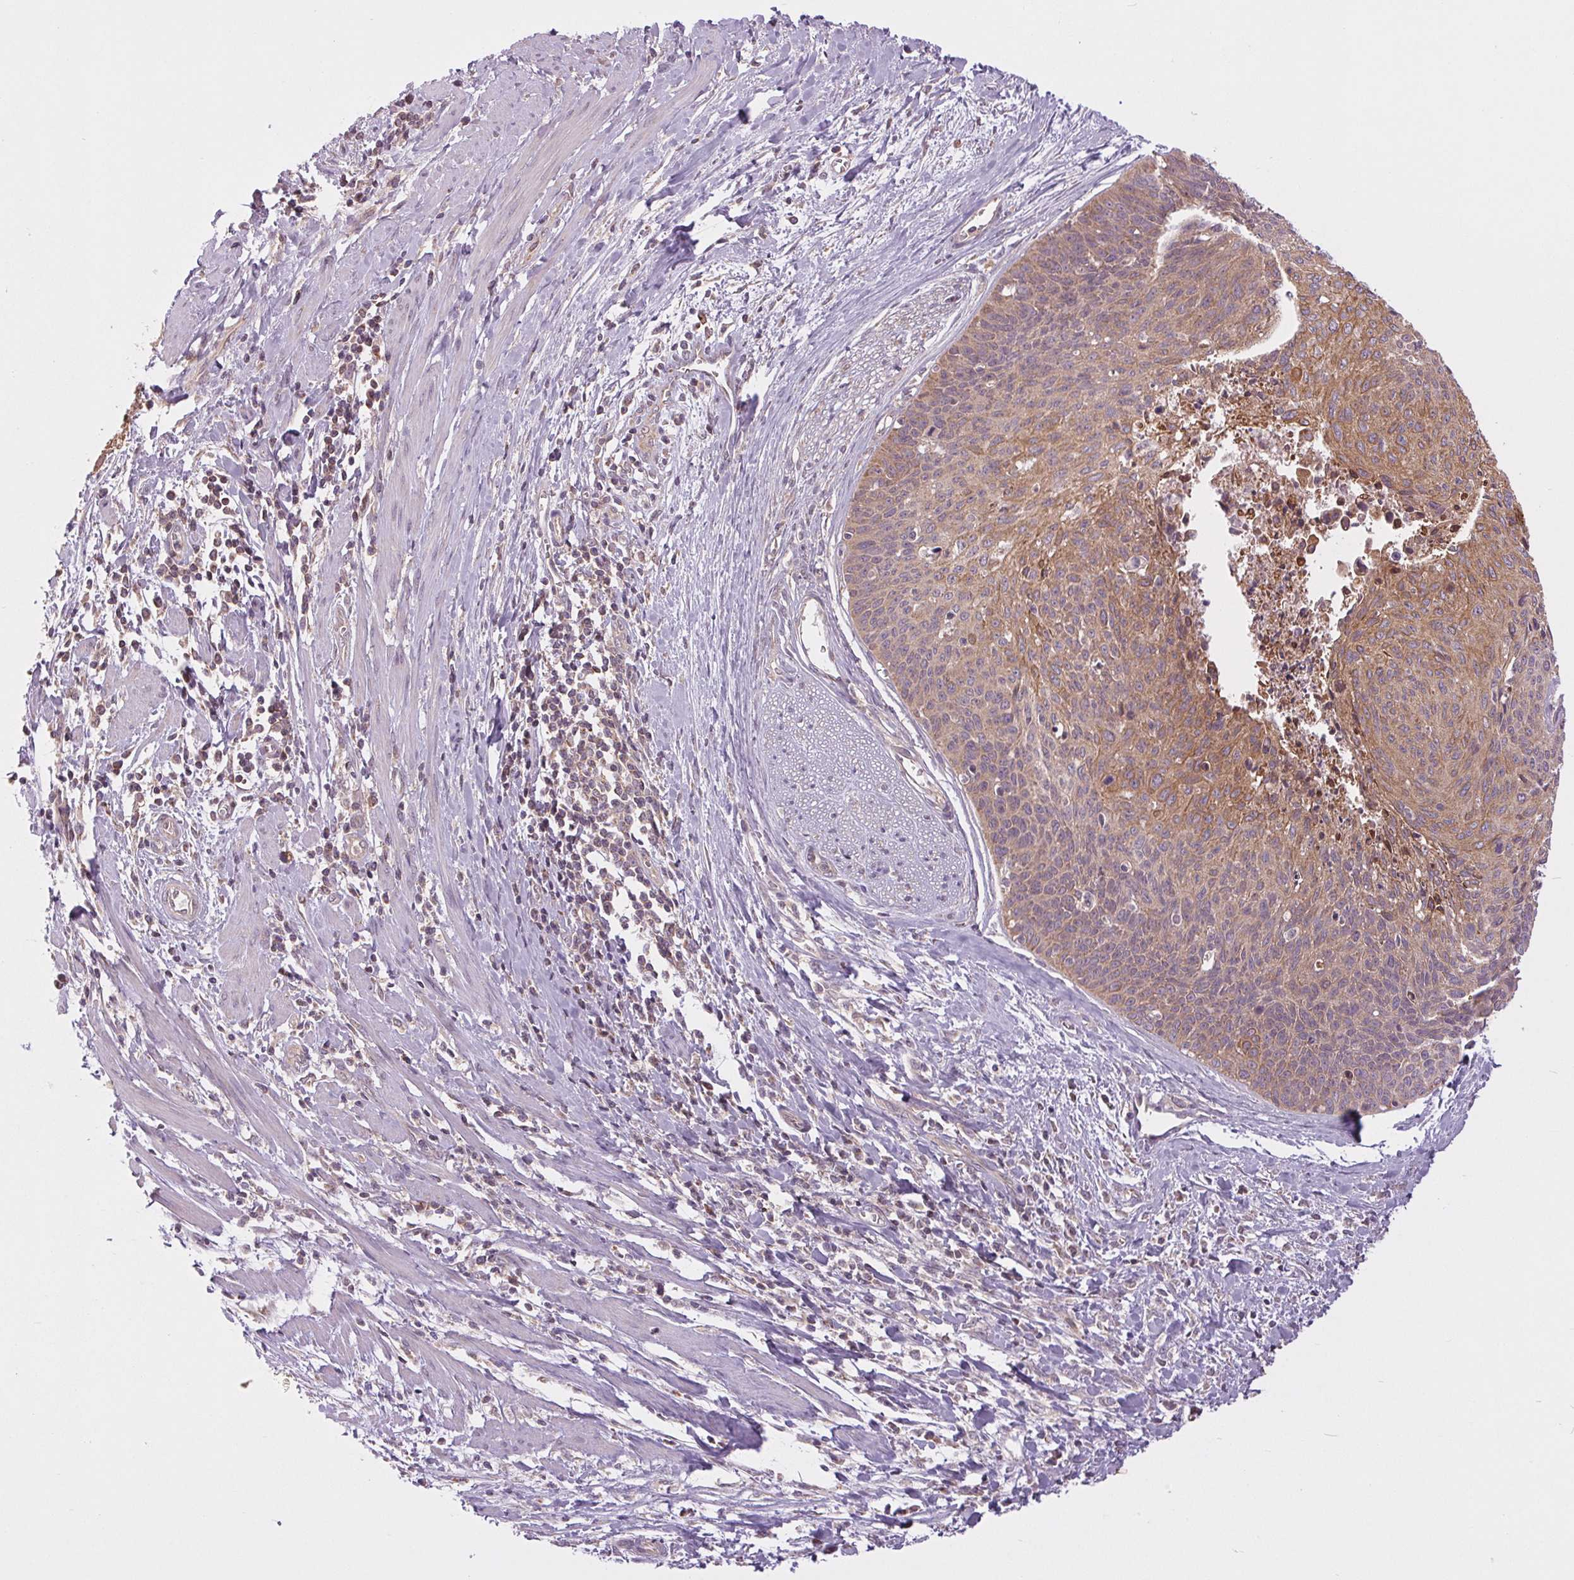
{"staining": {"intensity": "weak", "quantity": ">75%", "location": "cytoplasmic/membranous"}, "tissue": "cervical cancer", "cell_type": "Tumor cells", "image_type": "cancer", "snomed": [{"axis": "morphology", "description": "Squamous cell carcinoma, NOS"}, {"axis": "topography", "description": "Cervix"}], "caption": "IHC (DAB (3,3'-diaminobenzidine)) staining of human cervical squamous cell carcinoma reveals weak cytoplasmic/membranous protein staining in about >75% of tumor cells.", "gene": "MAP3K5", "patient": {"sex": "female", "age": 55}}